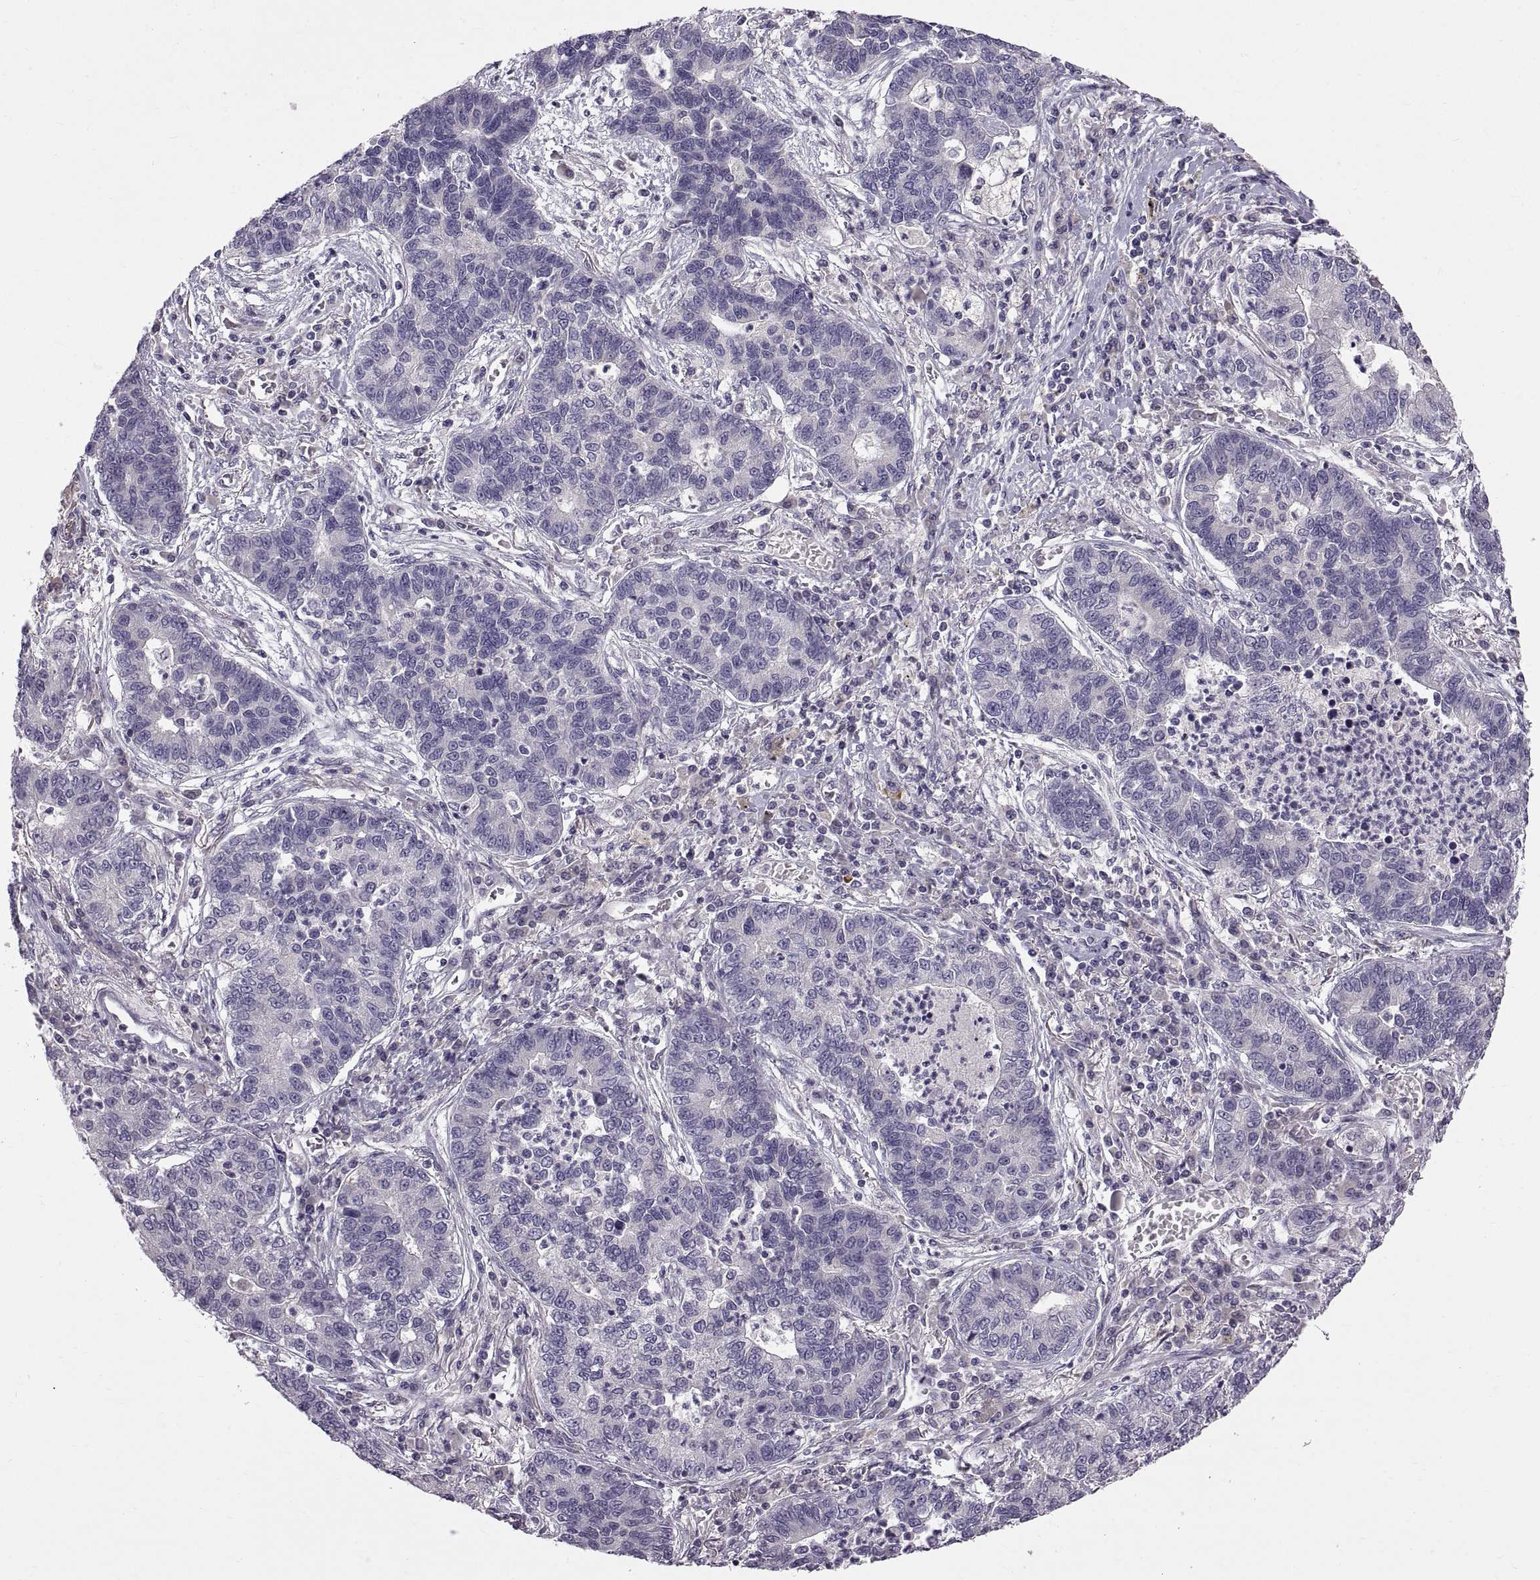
{"staining": {"intensity": "negative", "quantity": "none", "location": "none"}, "tissue": "lung cancer", "cell_type": "Tumor cells", "image_type": "cancer", "snomed": [{"axis": "morphology", "description": "Adenocarcinoma, NOS"}, {"axis": "topography", "description": "Lung"}], "caption": "This is a image of immunohistochemistry (IHC) staining of lung cancer (adenocarcinoma), which shows no positivity in tumor cells.", "gene": "WFDC8", "patient": {"sex": "female", "age": 57}}